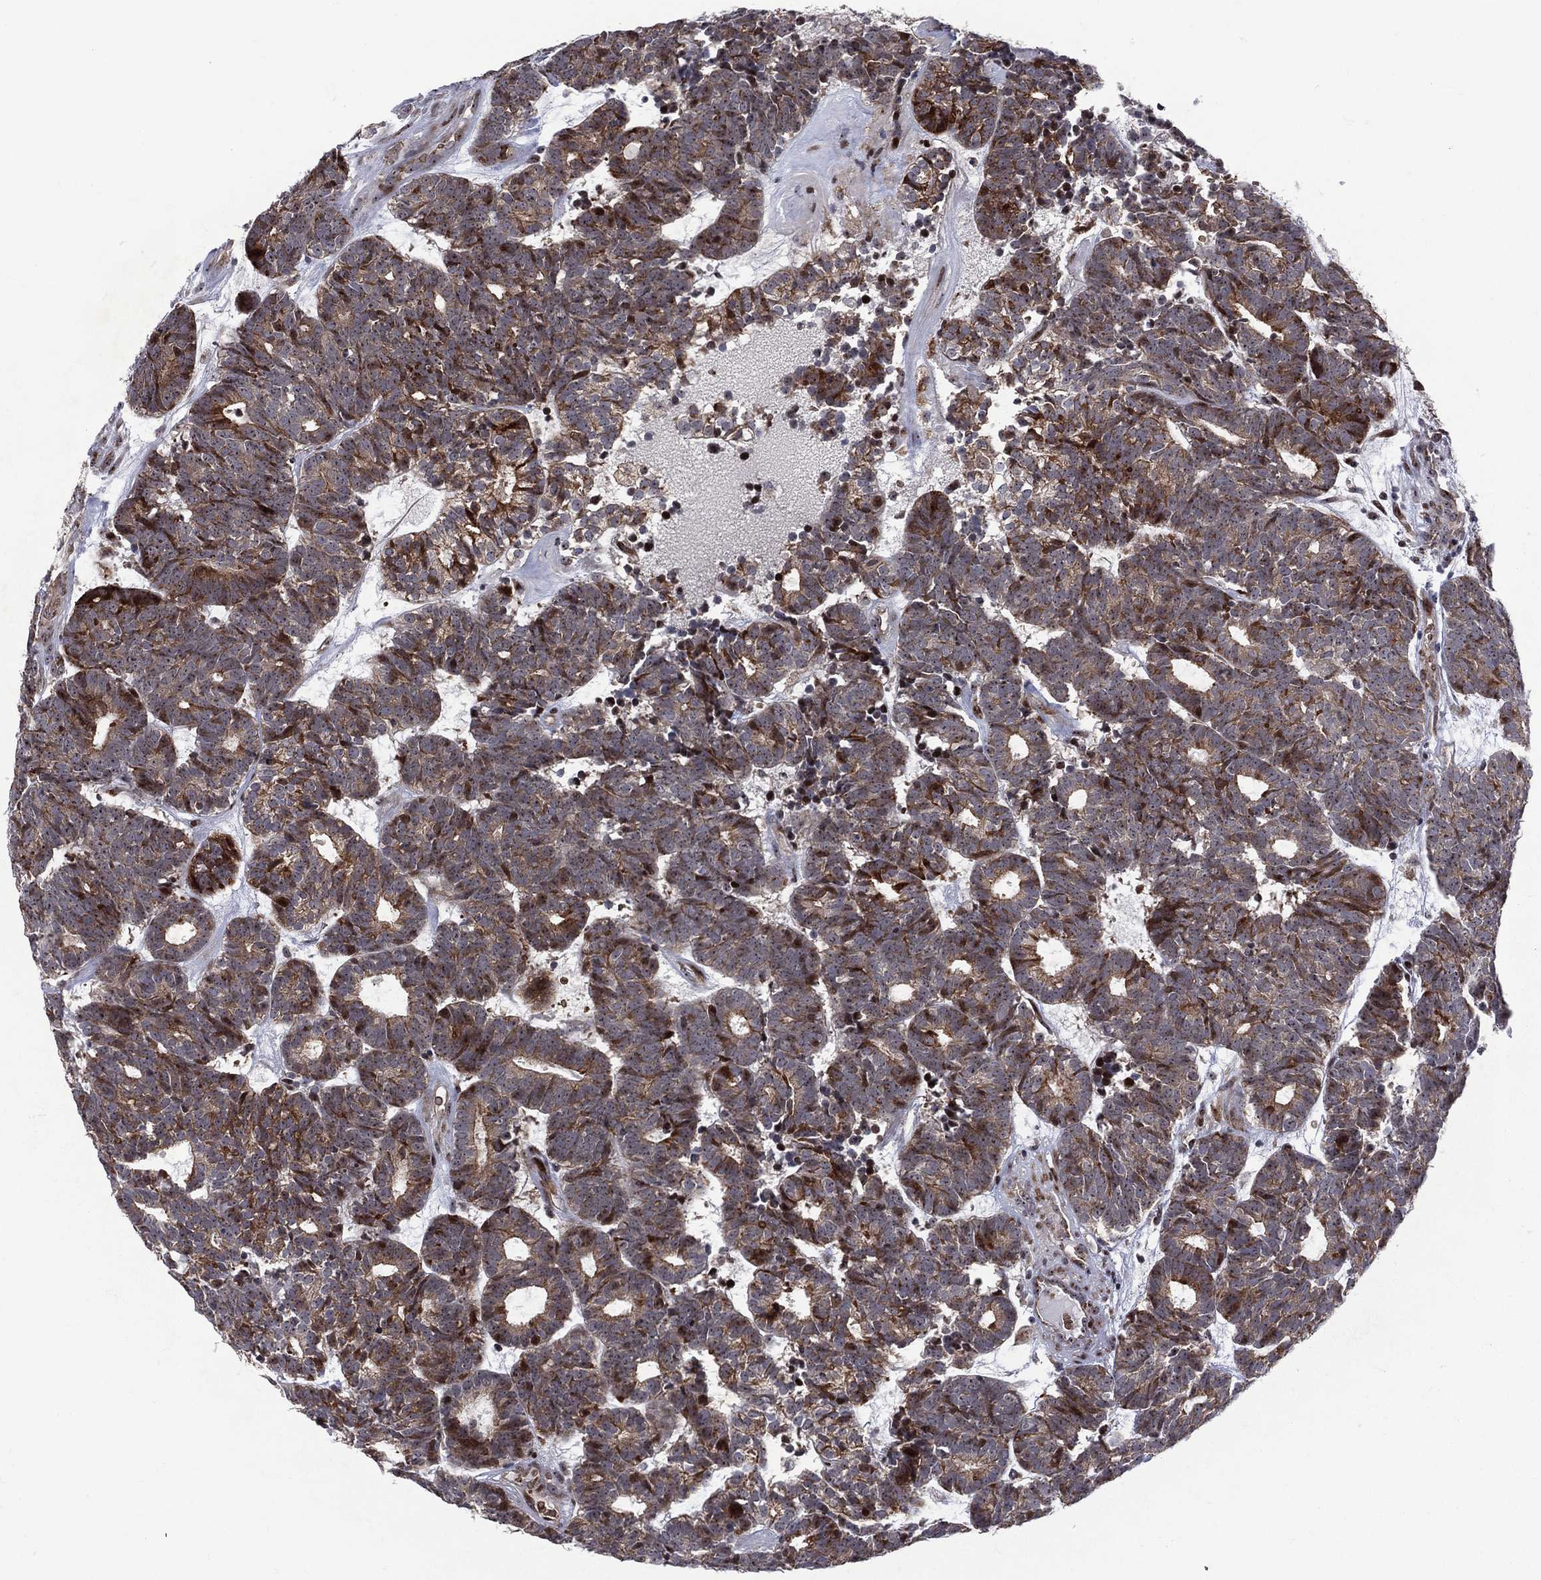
{"staining": {"intensity": "strong", "quantity": "25%-75%", "location": "cytoplasmic/membranous"}, "tissue": "head and neck cancer", "cell_type": "Tumor cells", "image_type": "cancer", "snomed": [{"axis": "morphology", "description": "Adenocarcinoma, NOS"}, {"axis": "topography", "description": "Head-Neck"}], "caption": "A photomicrograph of head and neck cancer stained for a protein reveals strong cytoplasmic/membranous brown staining in tumor cells.", "gene": "VHL", "patient": {"sex": "female", "age": 81}}